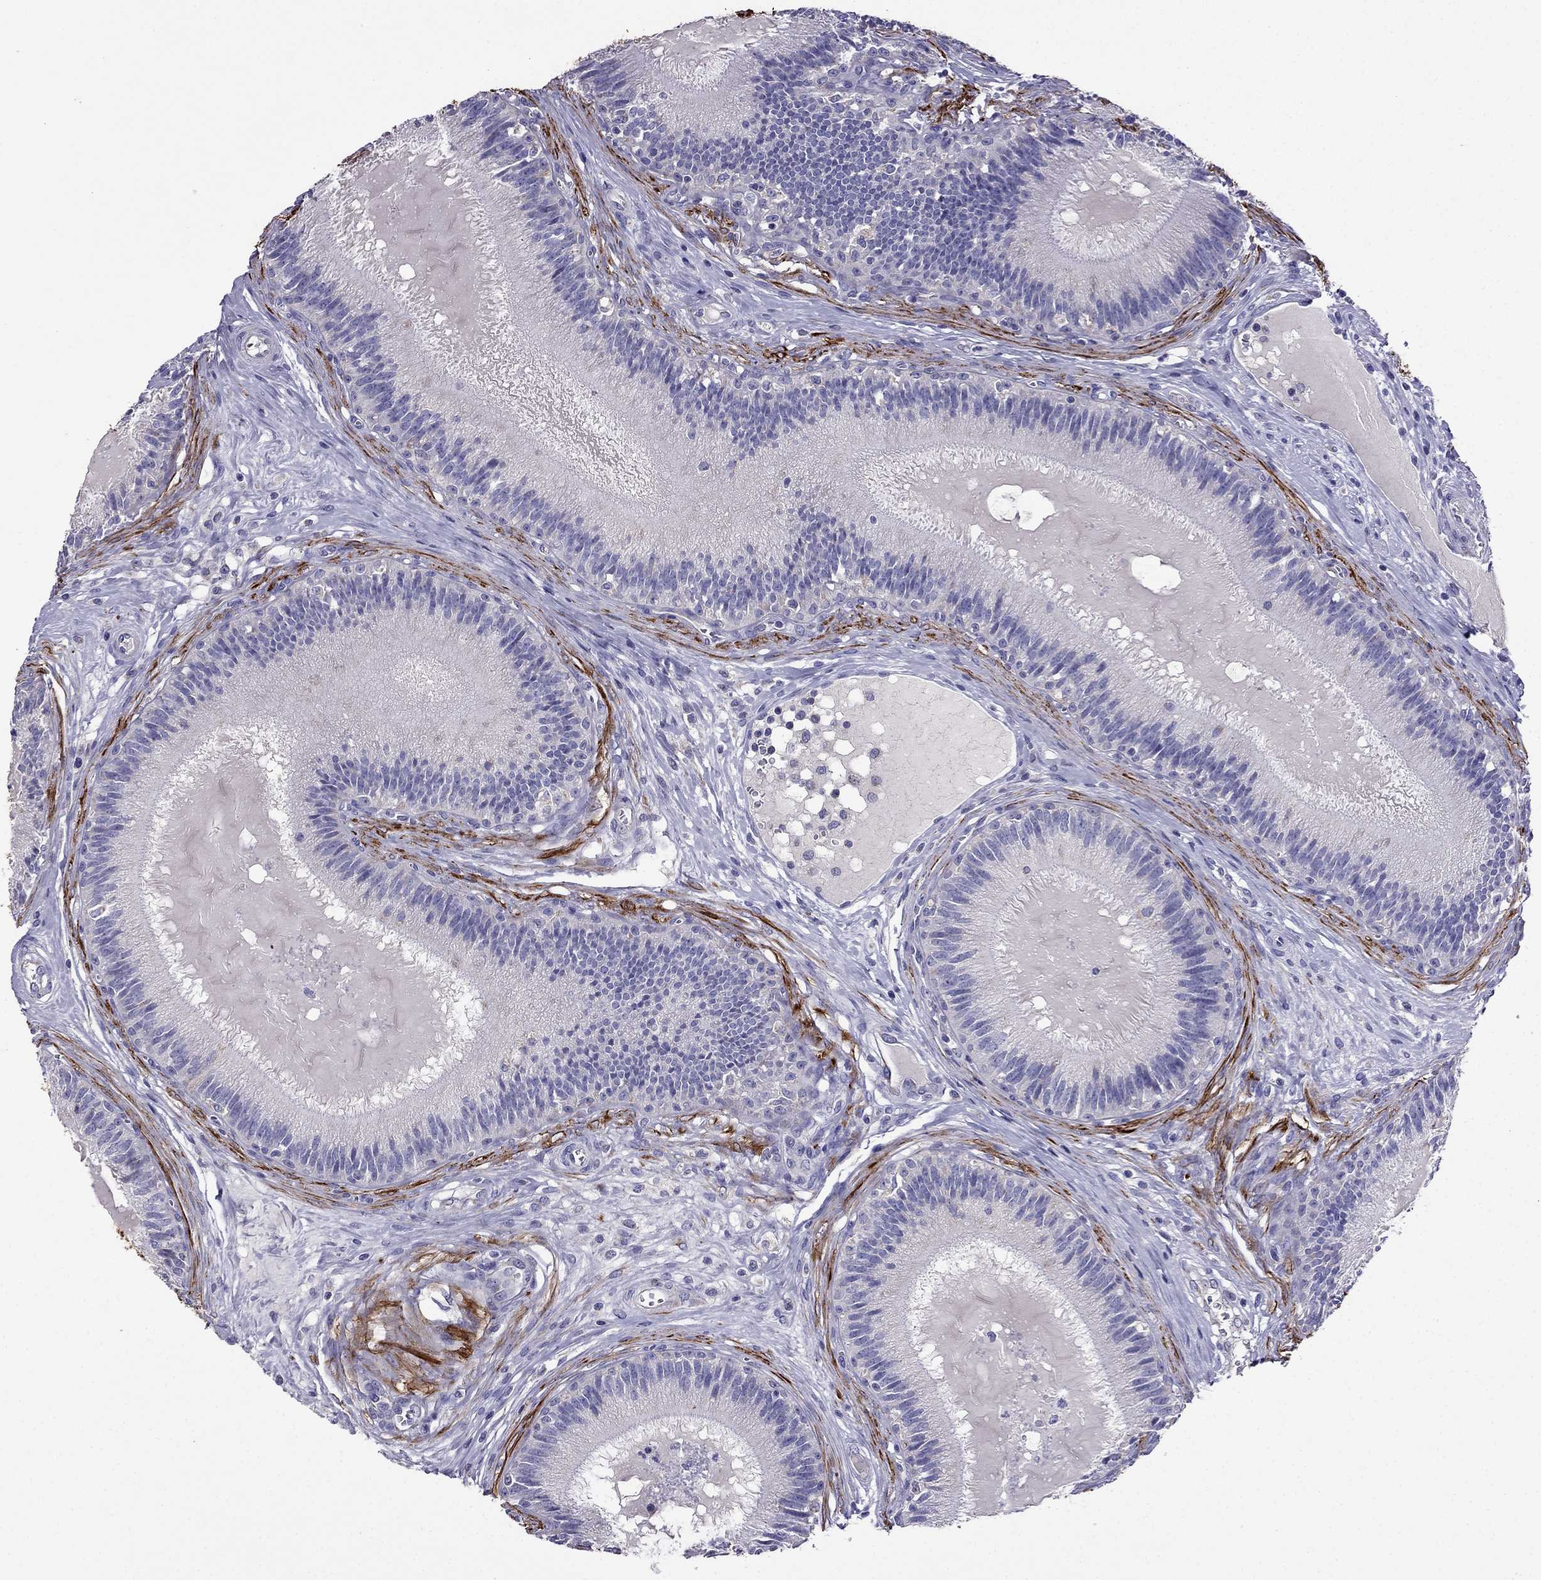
{"staining": {"intensity": "negative", "quantity": "none", "location": "none"}, "tissue": "epididymis", "cell_type": "Glandular cells", "image_type": "normal", "snomed": [{"axis": "morphology", "description": "Normal tissue, NOS"}, {"axis": "topography", "description": "Epididymis"}], "caption": "This is an immunohistochemistry histopathology image of unremarkable epididymis. There is no staining in glandular cells.", "gene": "DSC1", "patient": {"sex": "male", "age": 27}}